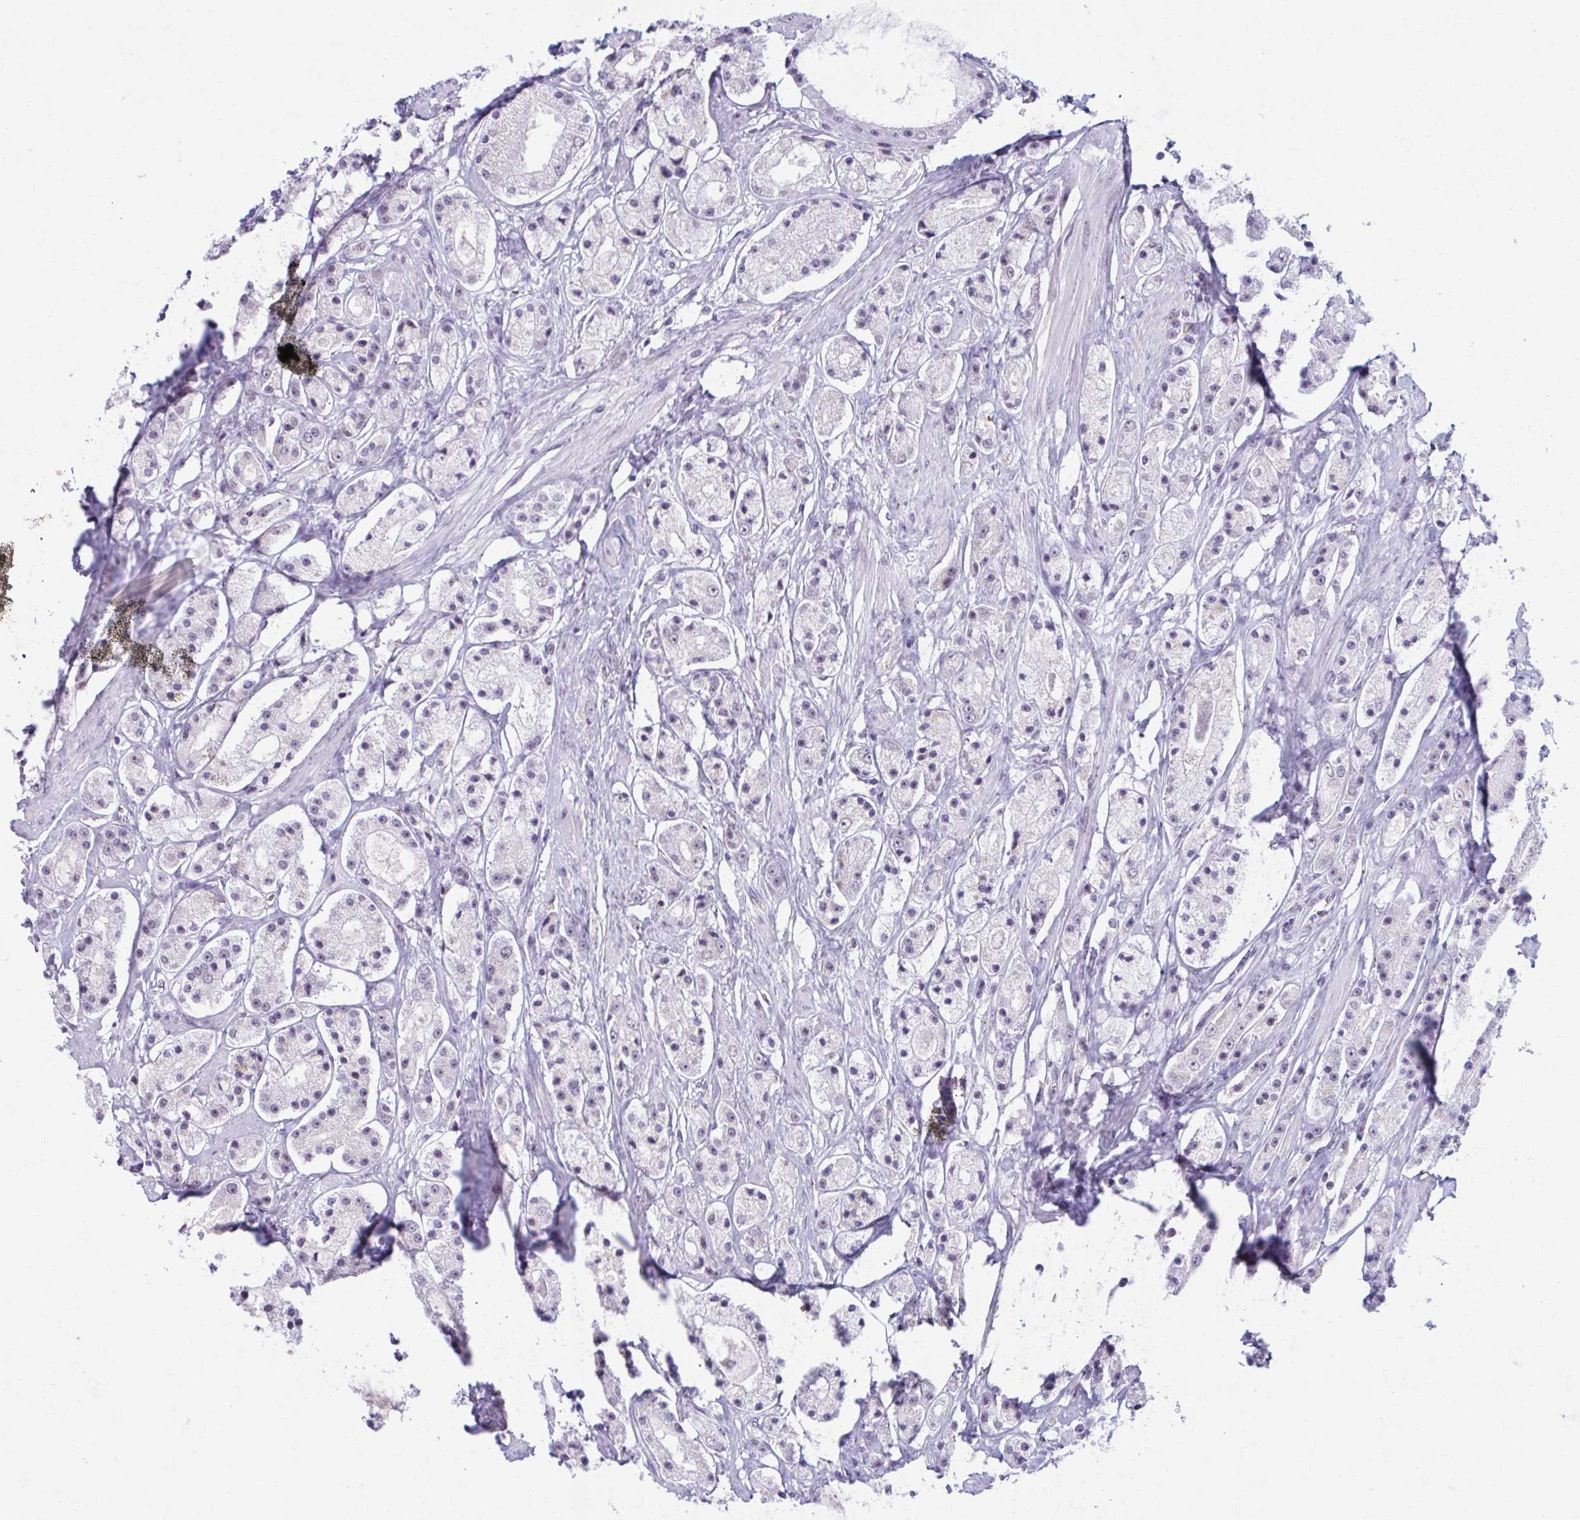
{"staining": {"intensity": "negative", "quantity": "none", "location": "none"}, "tissue": "prostate cancer", "cell_type": "Tumor cells", "image_type": "cancer", "snomed": [{"axis": "morphology", "description": "Adenocarcinoma, High grade"}, {"axis": "topography", "description": "Prostate"}], "caption": "This is a histopathology image of immunohistochemistry (IHC) staining of prostate cancer (adenocarcinoma (high-grade)), which shows no positivity in tumor cells.", "gene": "ZNF682", "patient": {"sex": "male", "age": 67}}